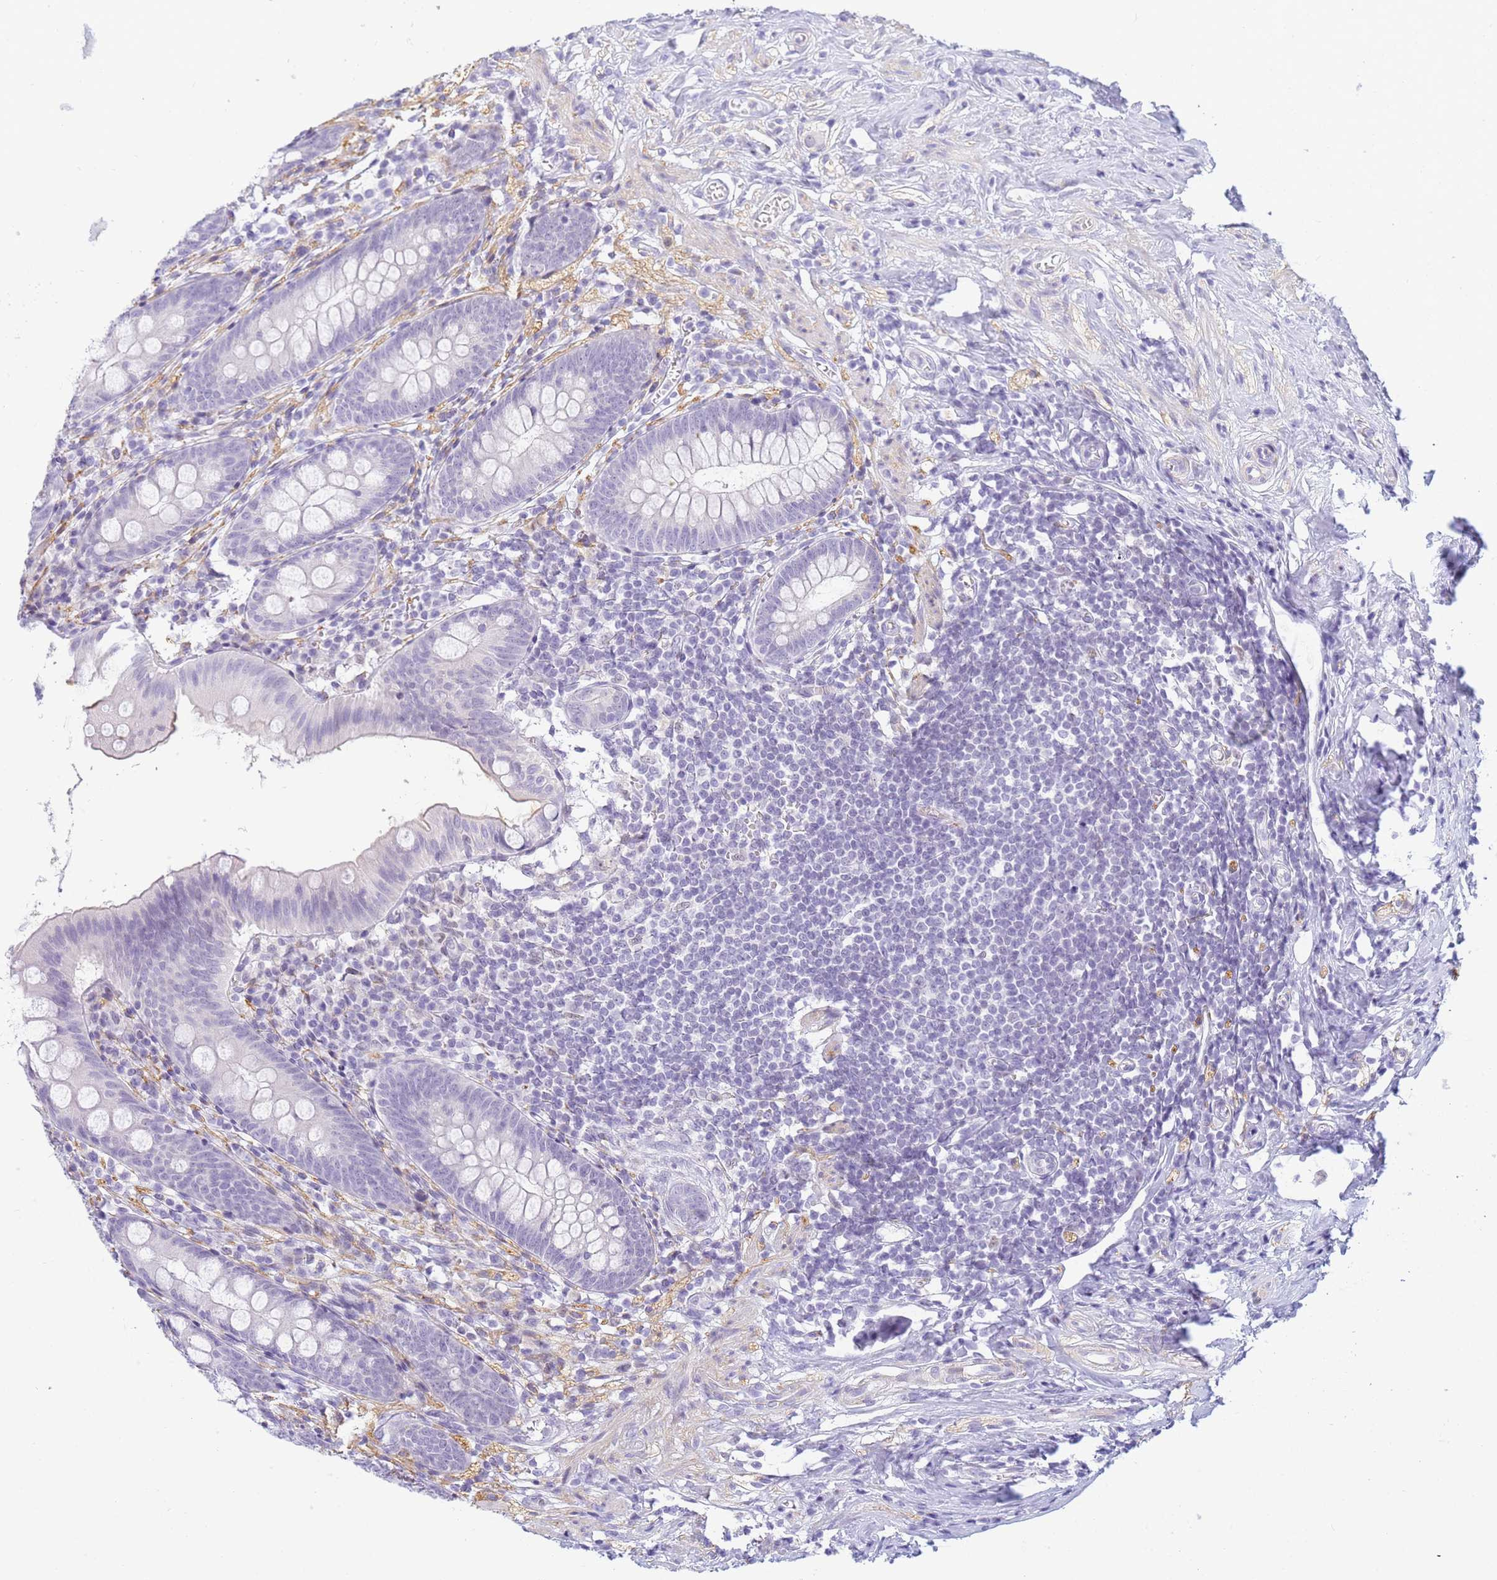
{"staining": {"intensity": "negative", "quantity": "none", "location": "none"}, "tissue": "appendix", "cell_type": "Glandular cells", "image_type": "normal", "snomed": [{"axis": "morphology", "description": "Normal tissue, NOS"}, {"axis": "topography", "description": "Appendix"}], "caption": "DAB (3,3'-diaminobenzidine) immunohistochemical staining of normal appendix demonstrates no significant positivity in glandular cells. Brightfield microscopy of immunohistochemistry (IHC) stained with DAB (3,3'-diaminobenzidine) (brown) and hematoxylin (blue), captured at high magnification.", "gene": "SNX20", "patient": {"sex": "female", "age": 51}}